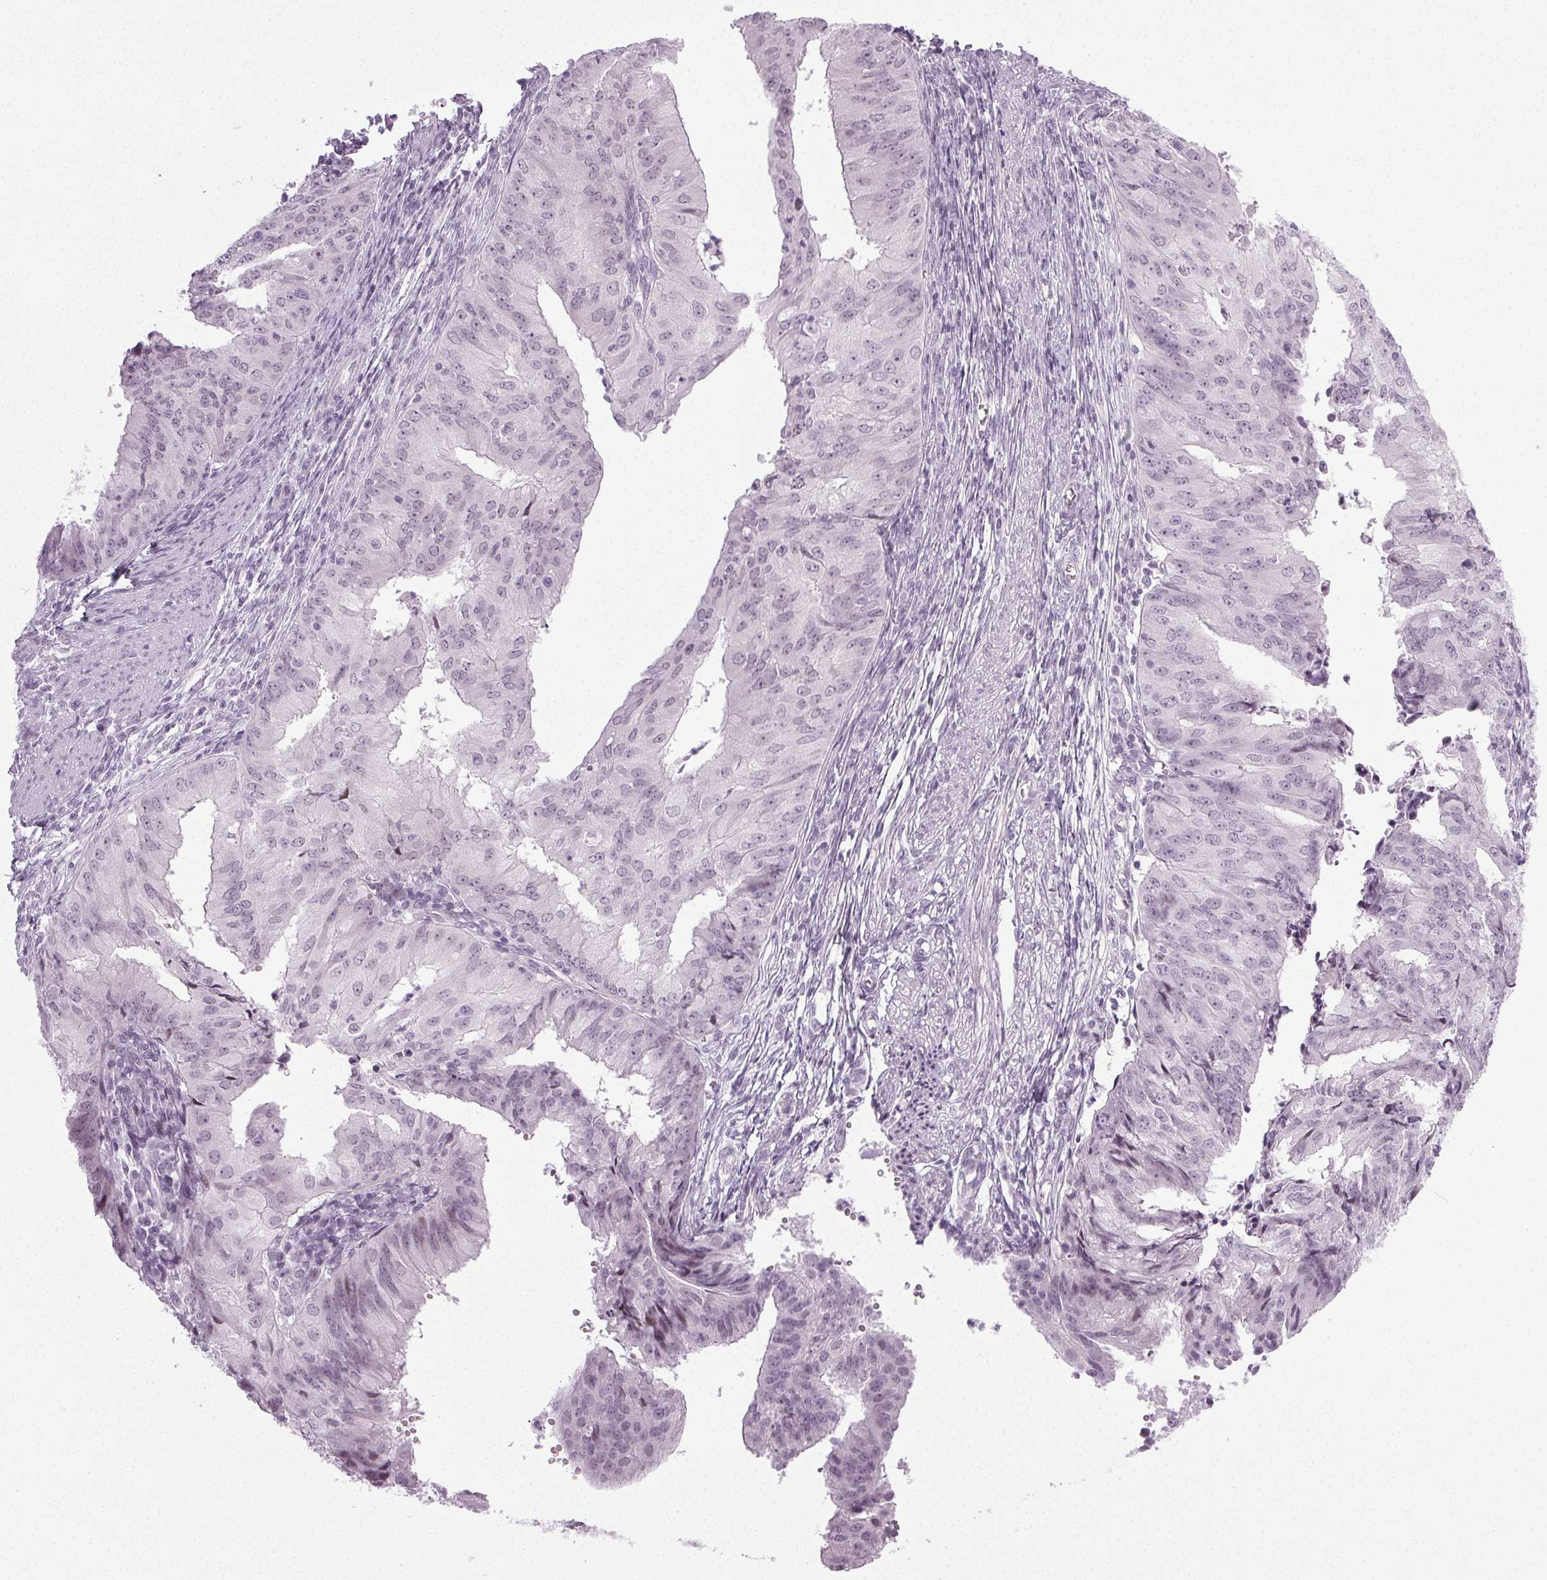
{"staining": {"intensity": "negative", "quantity": "none", "location": "none"}, "tissue": "endometrial cancer", "cell_type": "Tumor cells", "image_type": "cancer", "snomed": [{"axis": "morphology", "description": "Adenocarcinoma, NOS"}, {"axis": "topography", "description": "Endometrium"}], "caption": "Immunohistochemical staining of human endometrial adenocarcinoma demonstrates no significant positivity in tumor cells.", "gene": "IGF2BP1", "patient": {"sex": "female", "age": 50}}